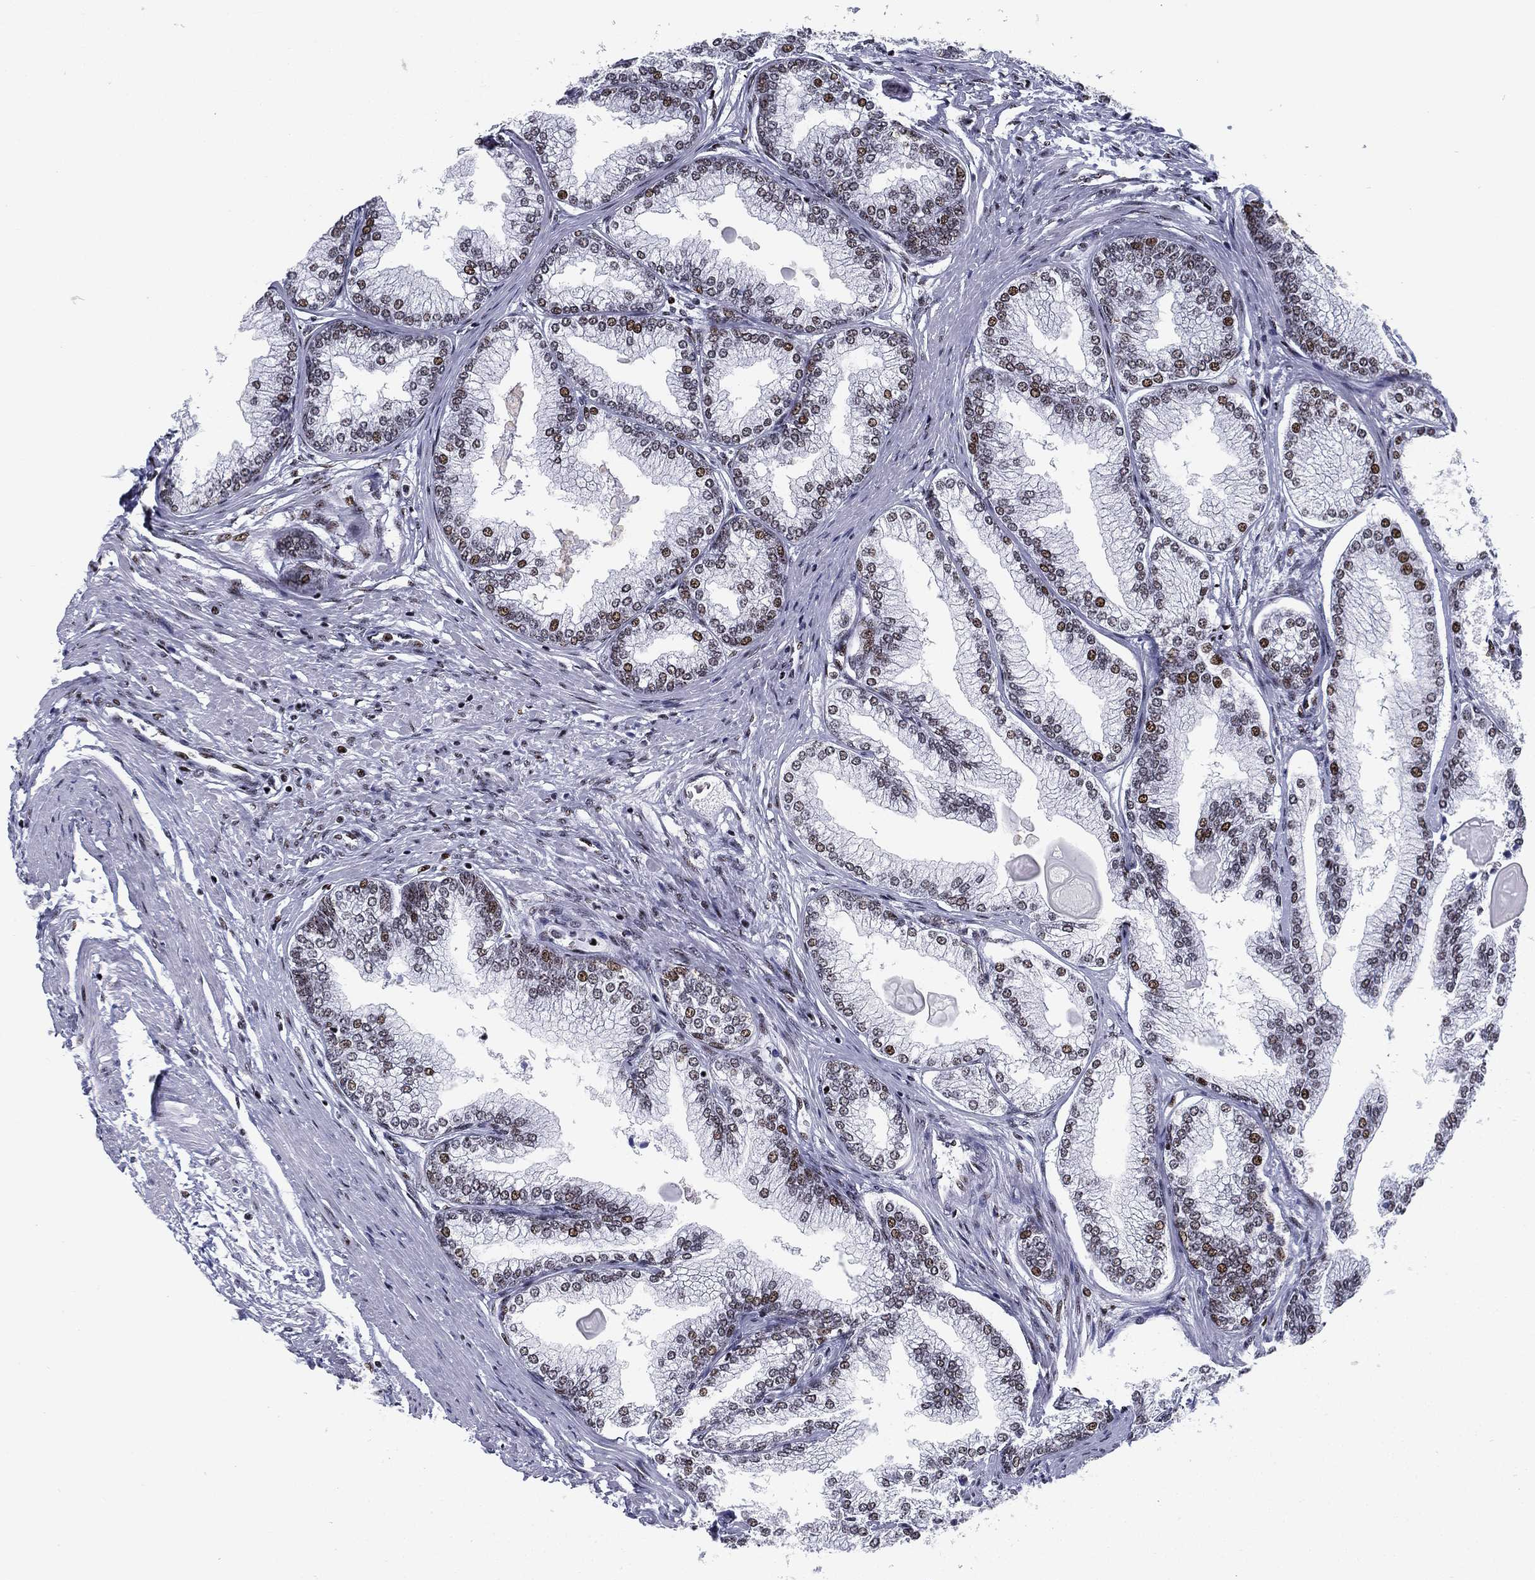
{"staining": {"intensity": "moderate", "quantity": "25%-75%", "location": "nuclear"}, "tissue": "prostate", "cell_type": "Glandular cells", "image_type": "normal", "snomed": [{"axis": "morphology", "description": "Normal tissue, NOS"}, {"axis": "topography", "description": "Prostate"}], "caption": "This micrograph exhibits immunohistochemistry staining of normal human prostate, with medium moderate nuclear staining in approximately 25%-75% of glandular cells.", "gene": "CYB561D2", "patient": {"sex": "male", "age": 72}}